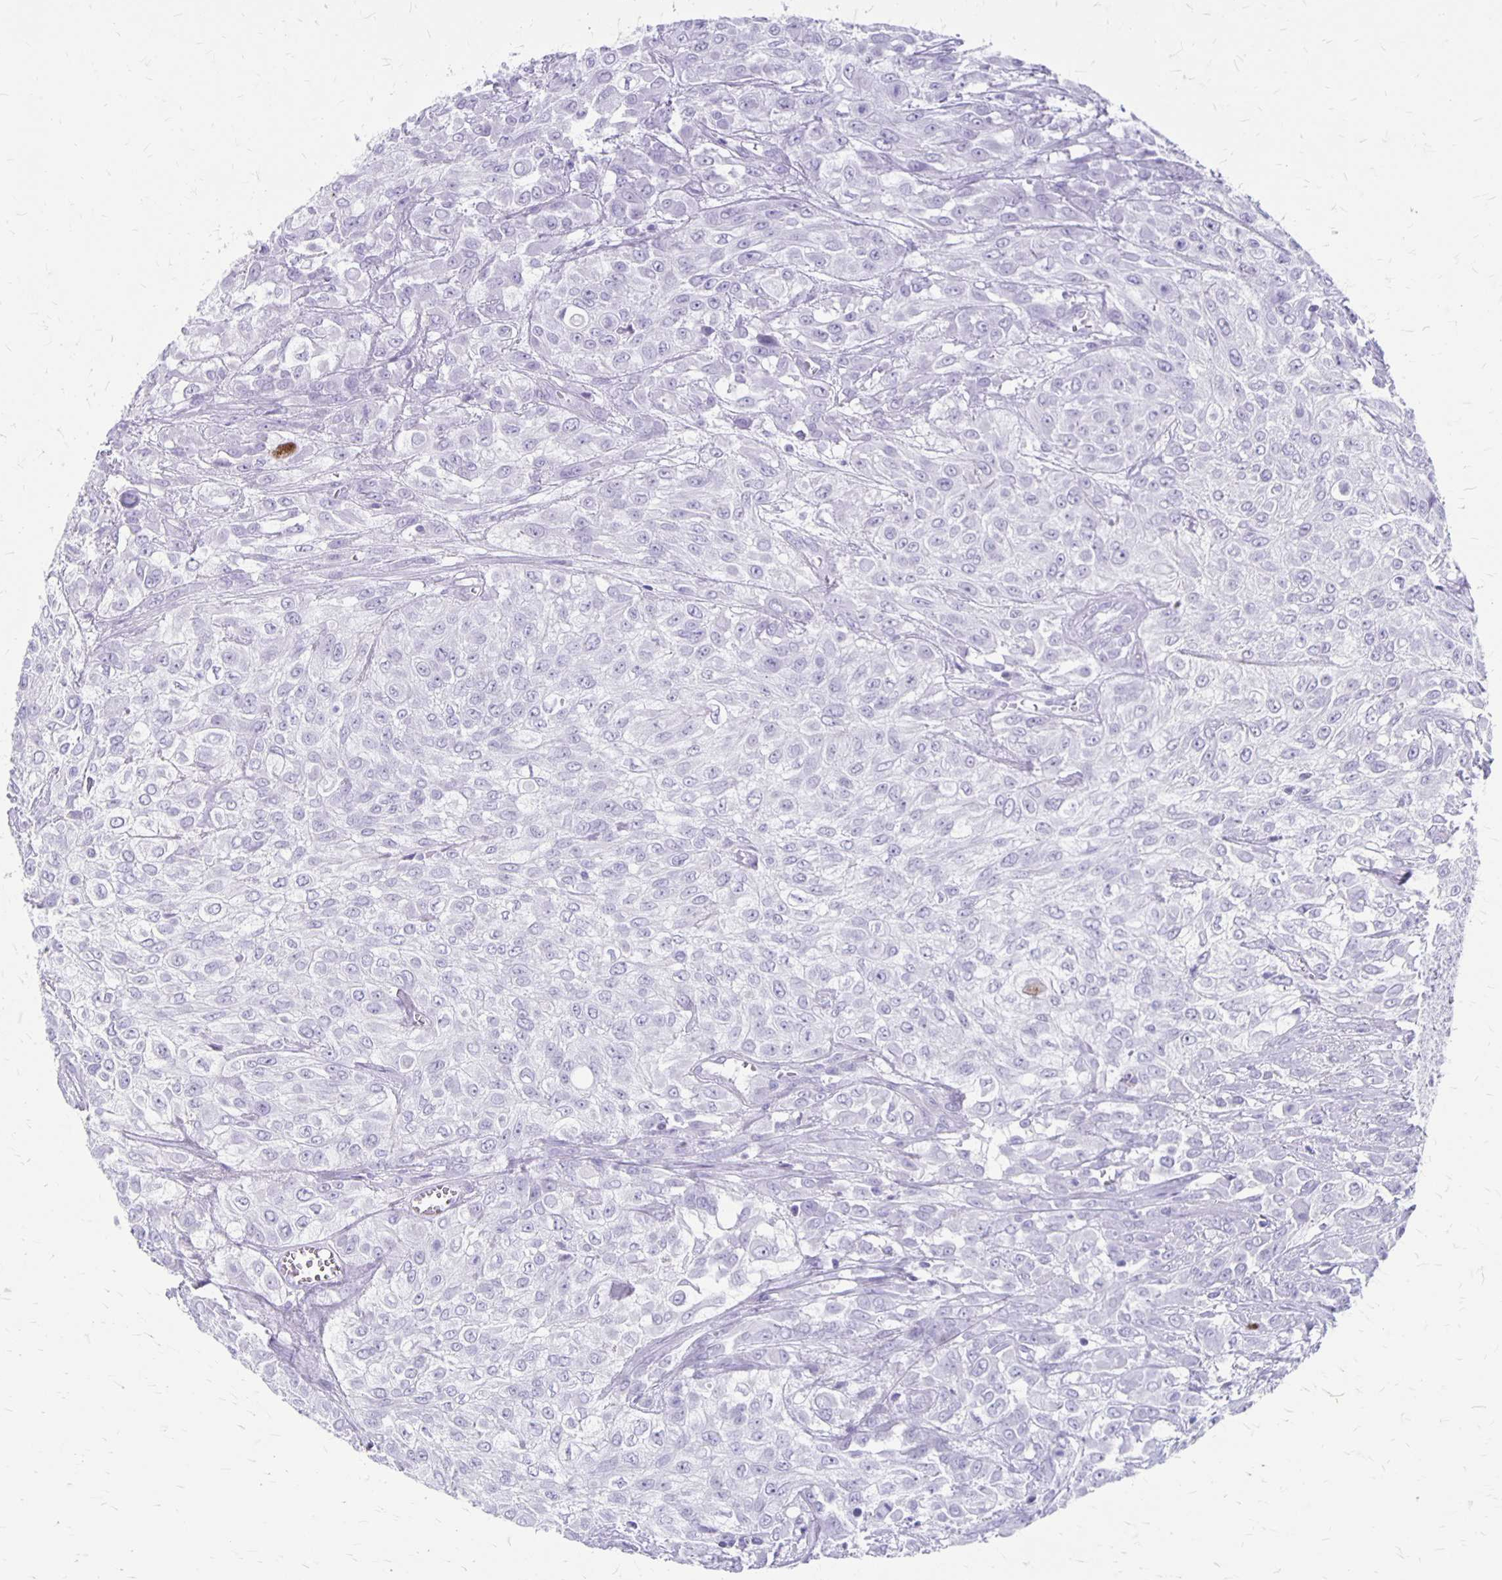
{"staining": {"intensity": "negative", "quantity": "none", "location": "none"}, "tissue": "urothelial cancer", "cell_type": "Tumor cells", "image_type": "cancer", "snomed": [{"axis": "morphology", "description": "Urothelial carcinoma, High grade"}, {"axis": "topography", "description": "Urinary bladder"}], "caption": "Immunohistochemistry micrograph of neoplastic tissue: human urothelial carcinoma (high-grade) stained with DAB (3,3'-diaminobenzidine) exhibits no significant protein expression in tumor cells. (Brightfield microscopy of DAB immunohistochemistry (IHC) at high magnification).", "gene": "MAGEC2", "patient": {"sex": "male", "age": 57}}